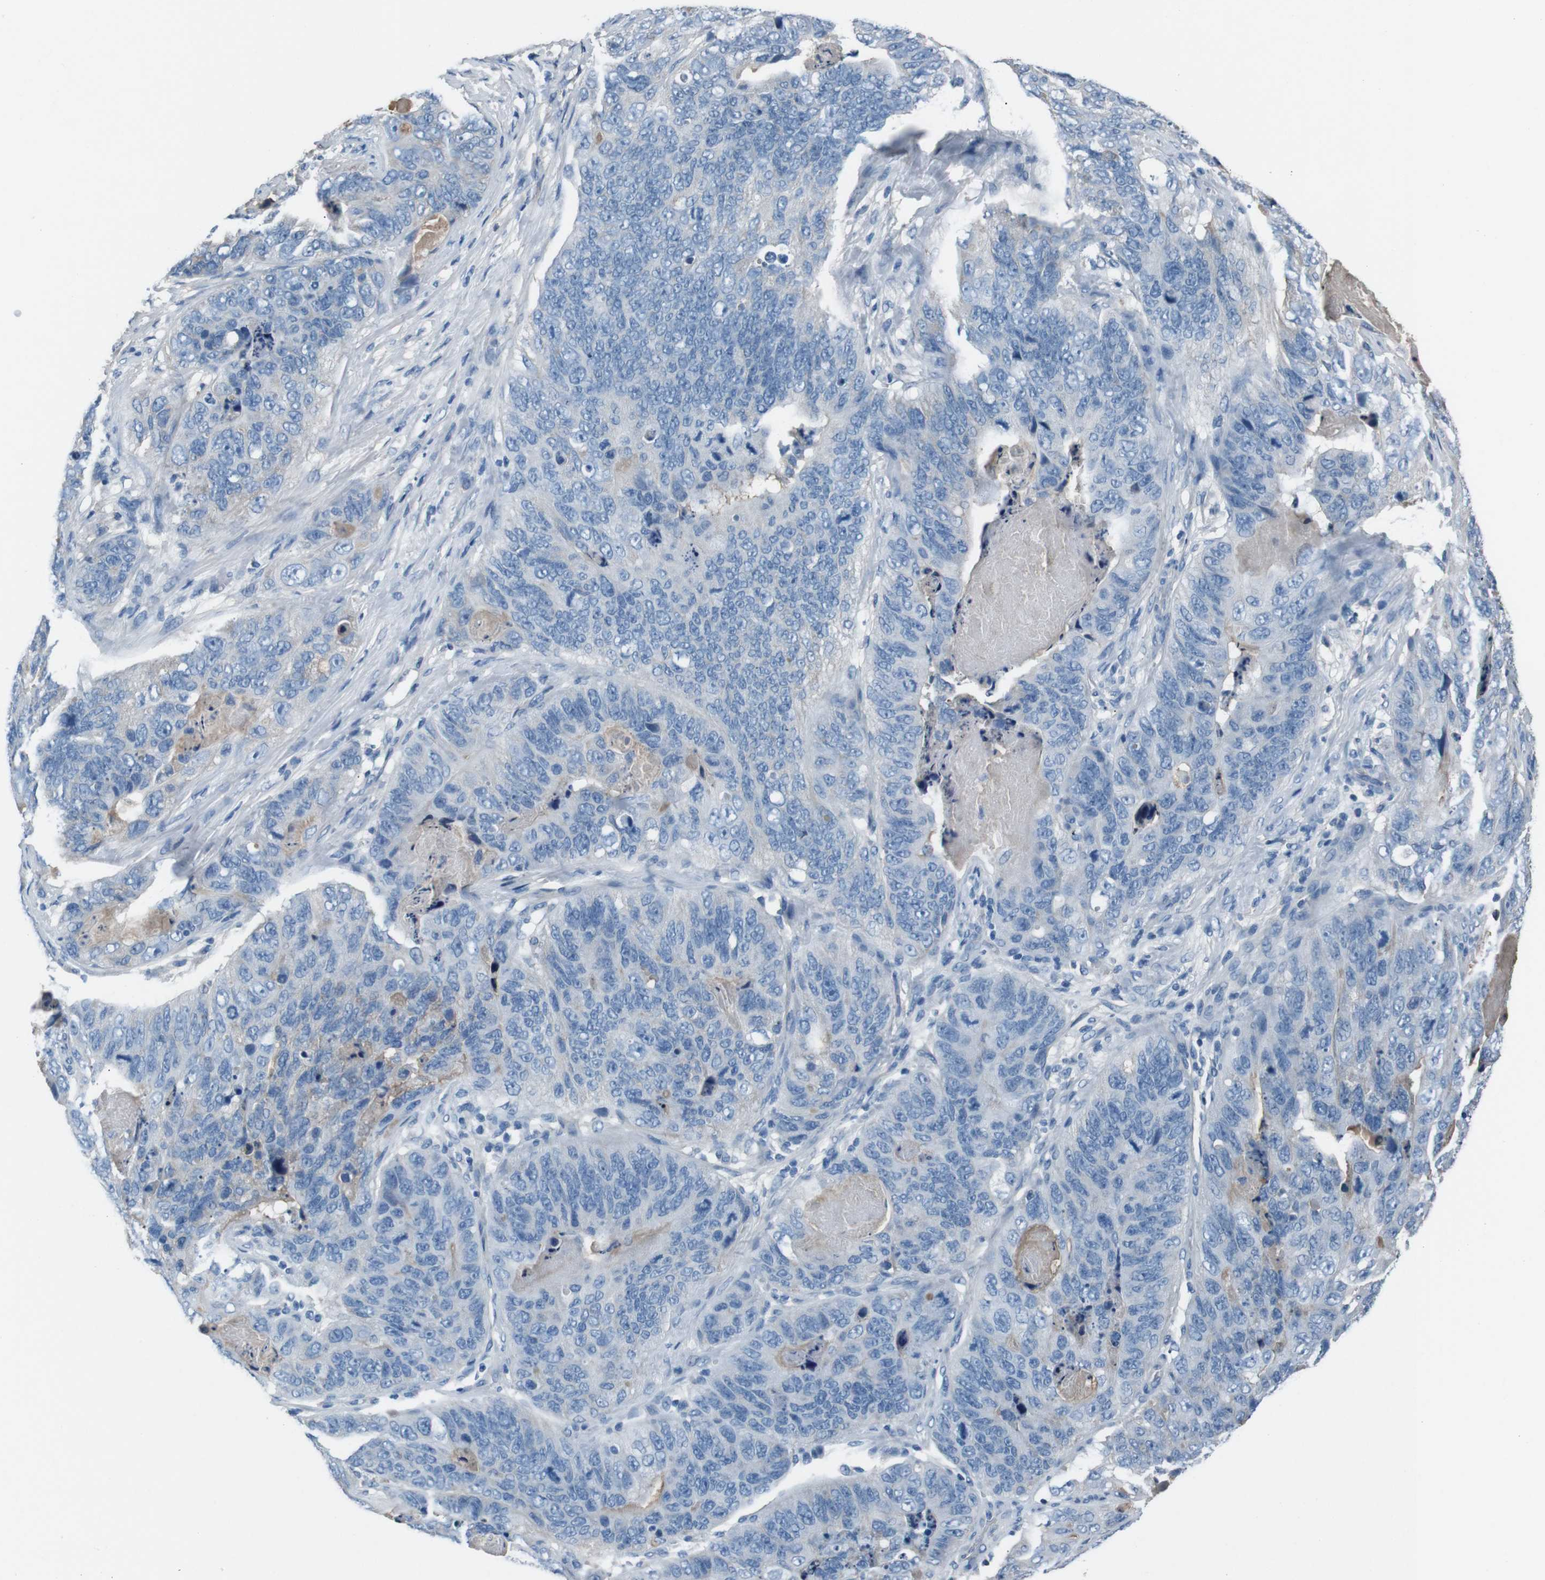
{"staining": {"intensity": "negative", "quantity": "none", "location": "none"}, "tissue": "stomach cancer", "cell_type": "Tumor cells", "image_type": "cancer", "snomed": [{"axis": "morphology", "description": "Adenocarcinoma, NOS"}, {"axis": "topography", "description": "Stomach"}], "caption": "The immunohistochemistry (IHC) micrograph has no significant staining in tumor cells of adenocarcinoma (stomach) tissue.", "gene": "LEP", "patient": {"sex": "female", "age": 89}}